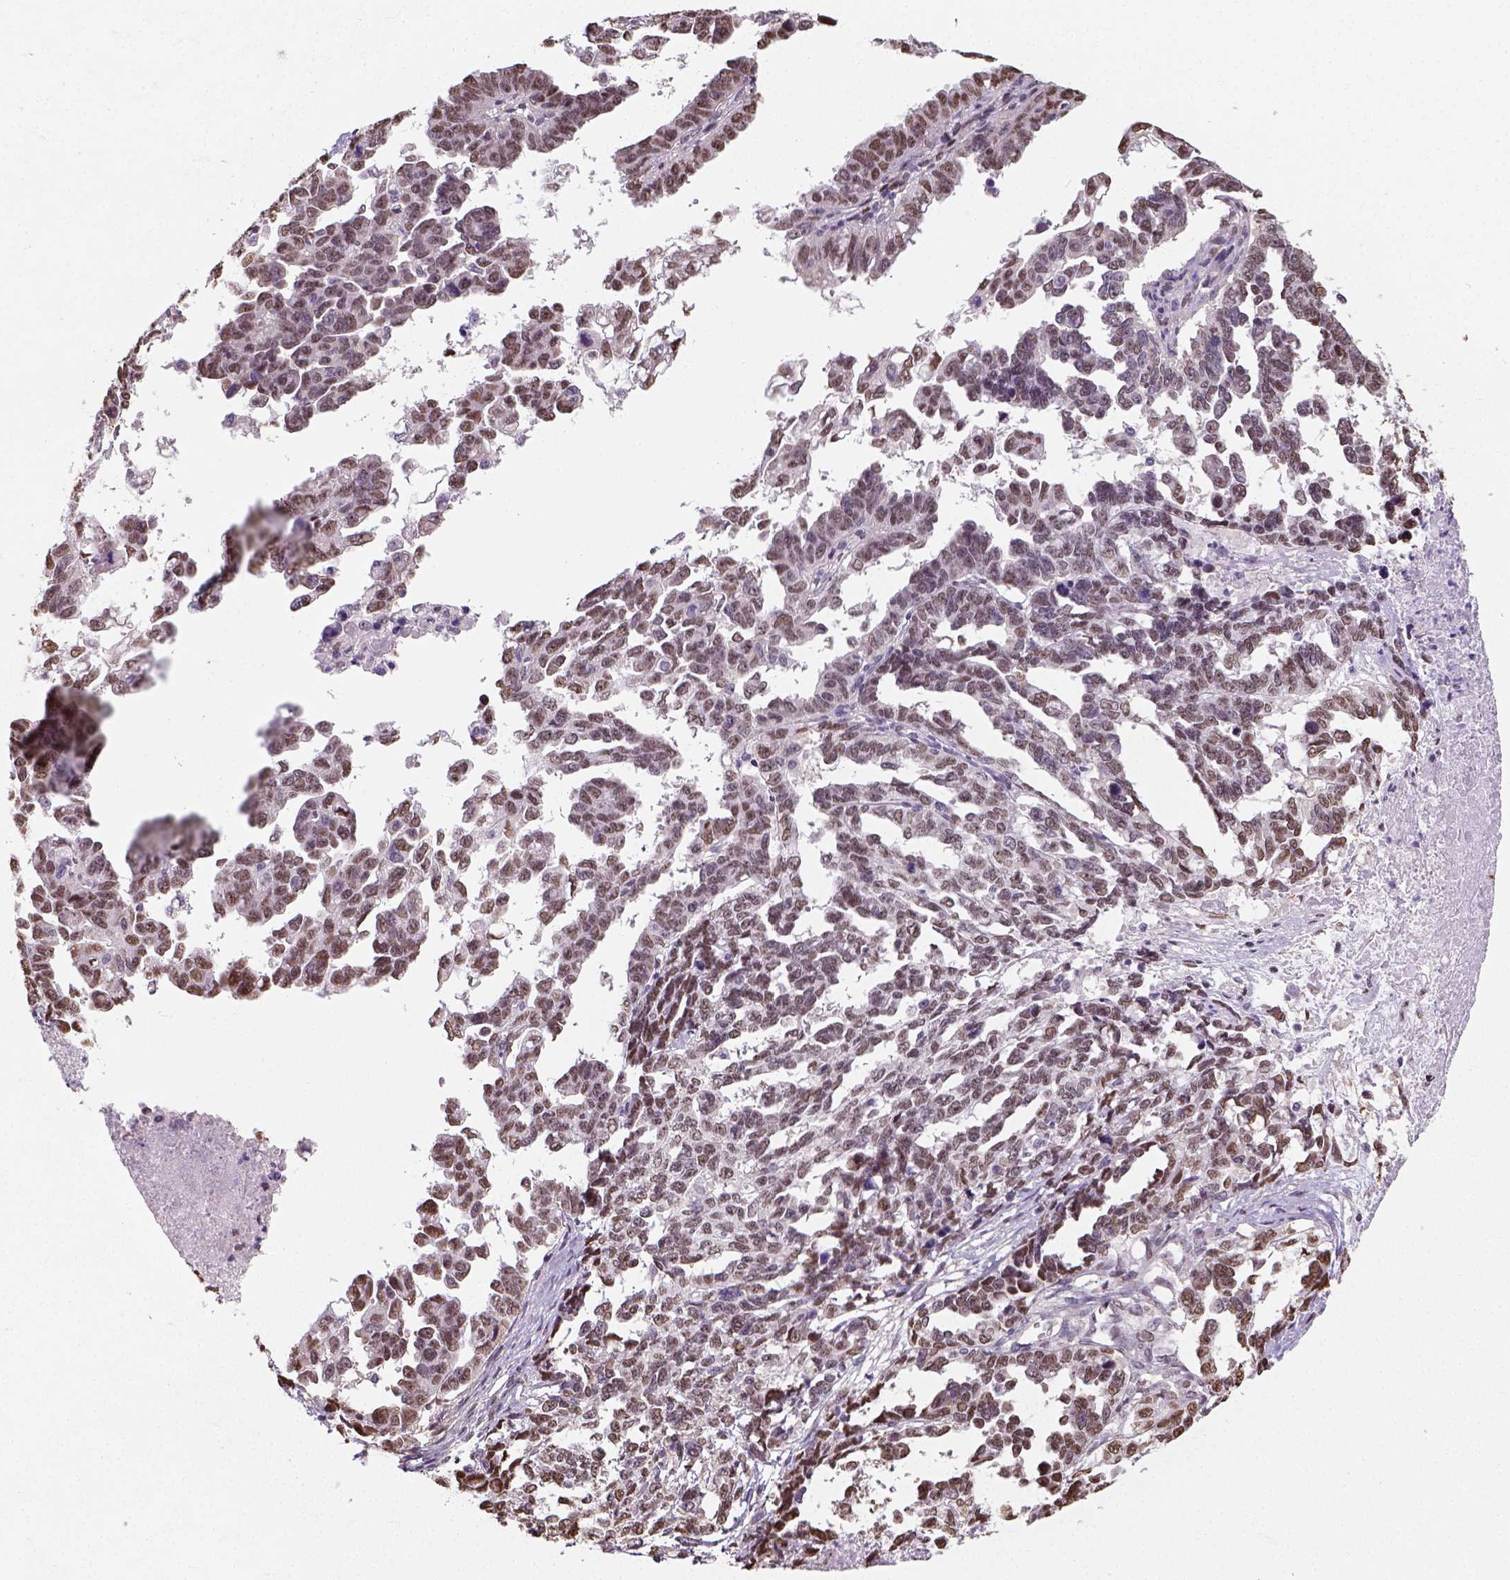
{"staining": {"intensity": "moderate", "quantity": ">75%", "location": "nuclear"}, "tissue": "ovarian cancer", "cell_type": "Tumor cells", "image_type": "cancer", "snomed": [{"axis": "morphology", "description": "Cystadenocarcinoma, serous, NOS"}, {"axis": "topography", "description": "Ovary"}], "caption": "Immunohistochemical staining of human ovarian cancer (serous cystadenocarcinoma) shows moderate nuclear protein positivity in about >75% of tumor cells. The staining is performed using DAB brown chromogen to label protein expression. The nuclei are counter-stained blue using hematoxylin.", "gene": "C1orf112", "patient": {"sex": "female", "age": 69}}